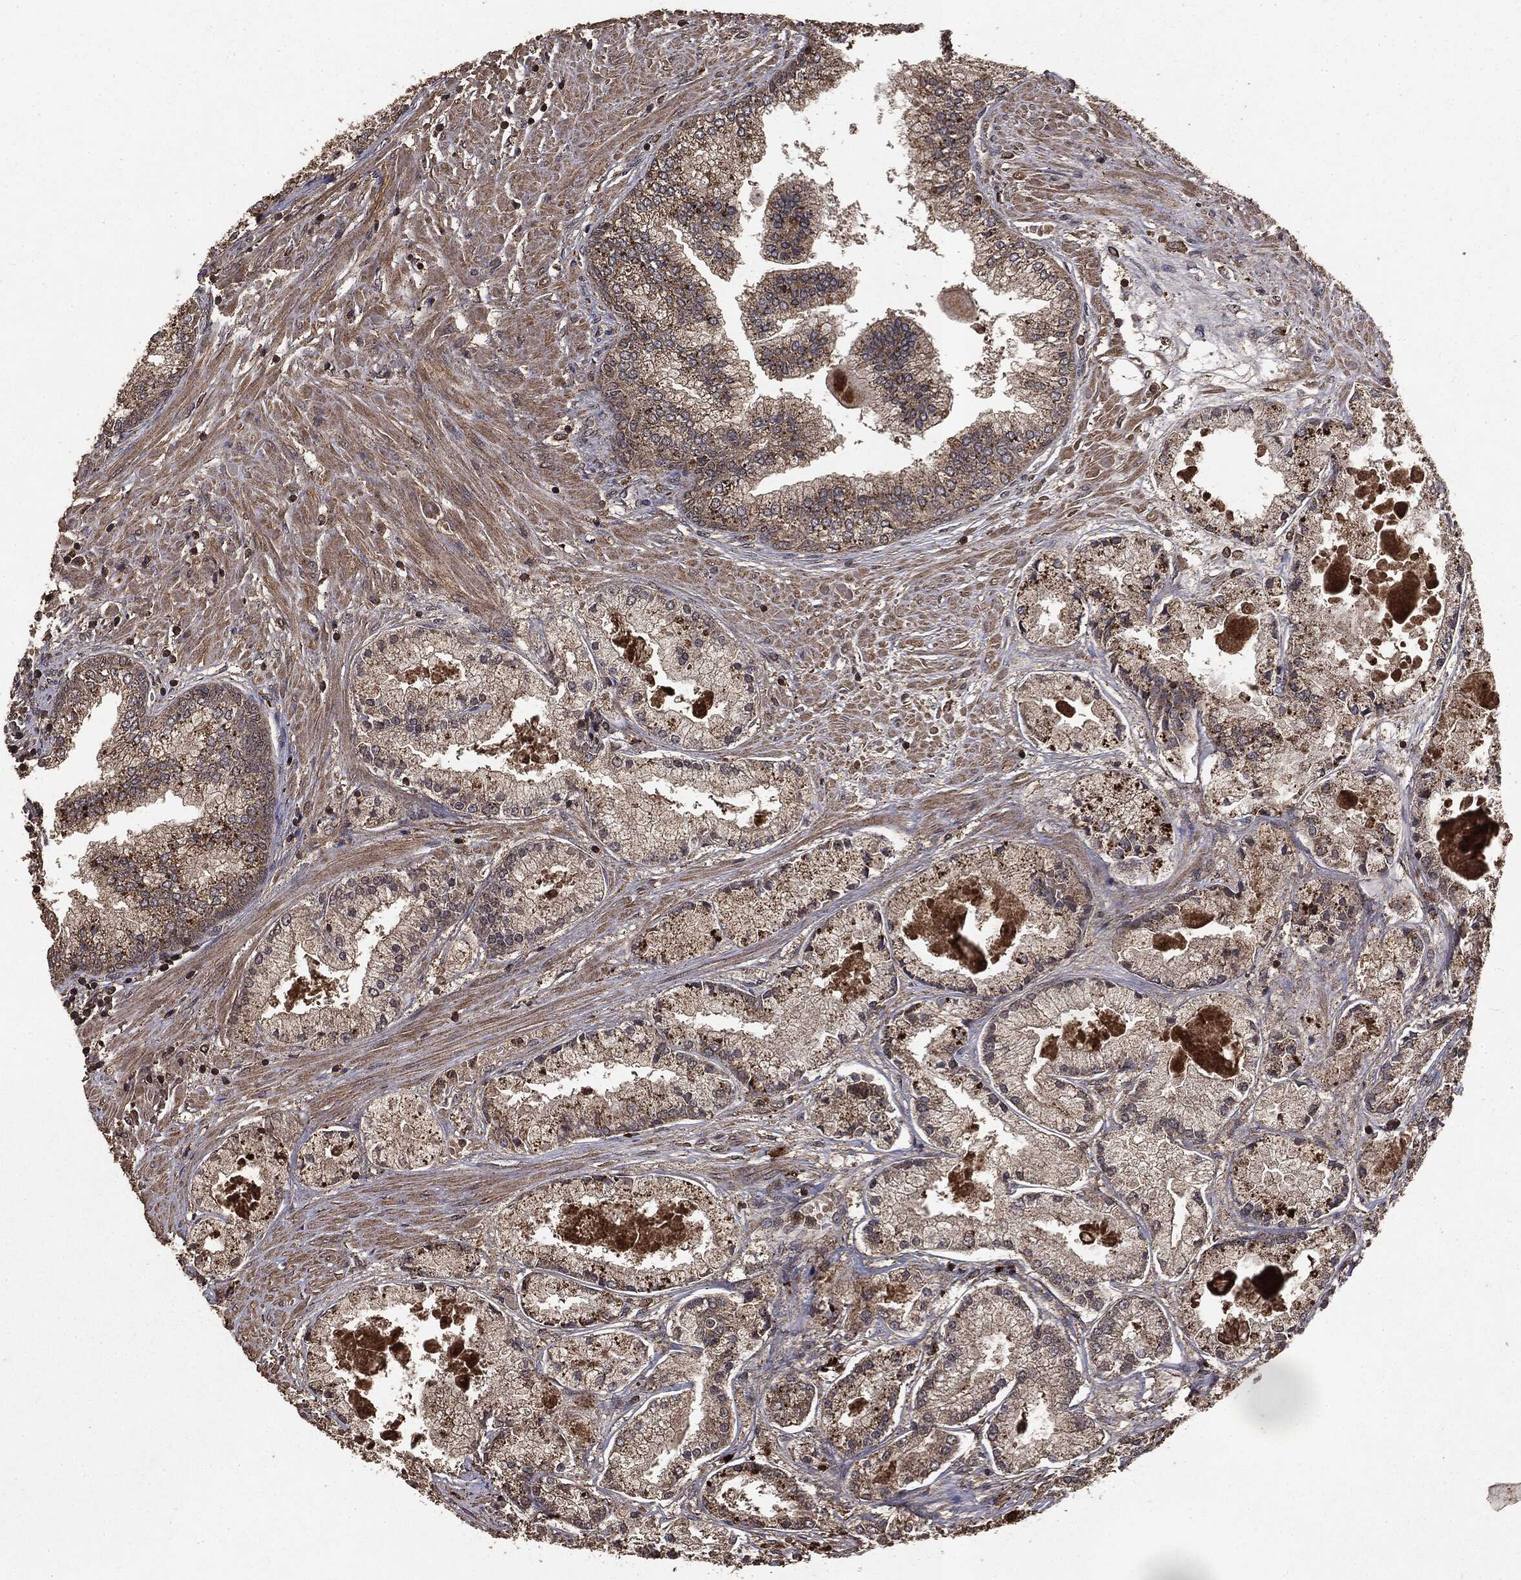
{"staining": {"intensity": "weak", "quantity": "25%-75%", "location": "cytoplasmic/membranous"}, "tissue": "prostate cancer", "cell_type": "Tumor cells", "image_type": "cancer", "snomed": [{"axis": "morphology", "description": "Adenocarcinoma, High grade"}, {"axis": "topography", "description": "Prostate"}], "caption": "Weak cytoplasmic/membranous staining for a protein is identified in about 25%-75% of tumor cells of prostate cancer using IHC.", "gene": "NME1", "patient": {"sex": "male", "age": 67}}